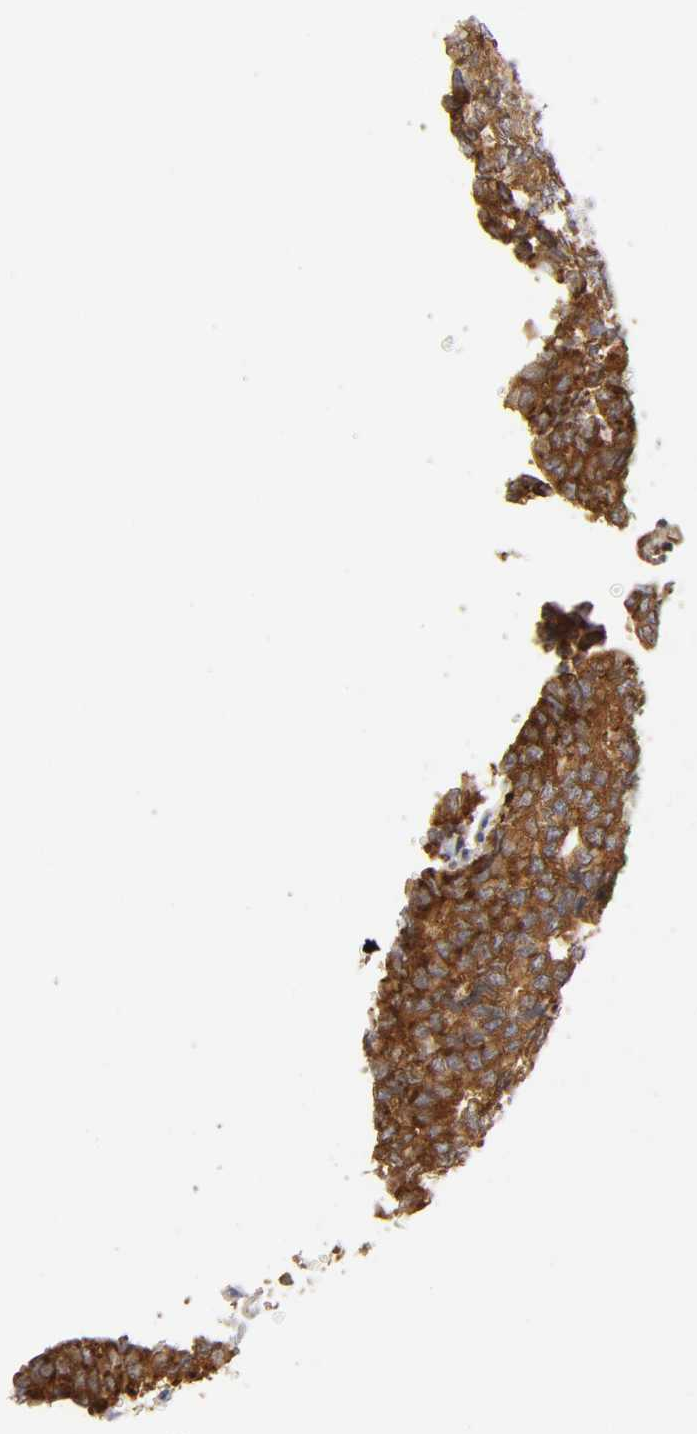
{"staining": {"intensity": "strong", "quantity": ">75%", "location": "cytoplasmic/membranous"}, "tissue": "thyroid cancer", "cell_type": "Tumor cells", "image_type": "cancer", "snomed": [{"axis": "morphology", "description": "Papillary adenocarcinoma, NOS"}, {"axis": "topography", "description": "Thyroid gland"}], "caption": "Immunohistochemical staining of papillary adenocarcinoma (thyroid) shows high levels of strong cytoplasmic/membranous expression in approximately >75% of tumor cells.", "gene": "RPL14", "patient": {"sex": "female", "age": 35}}